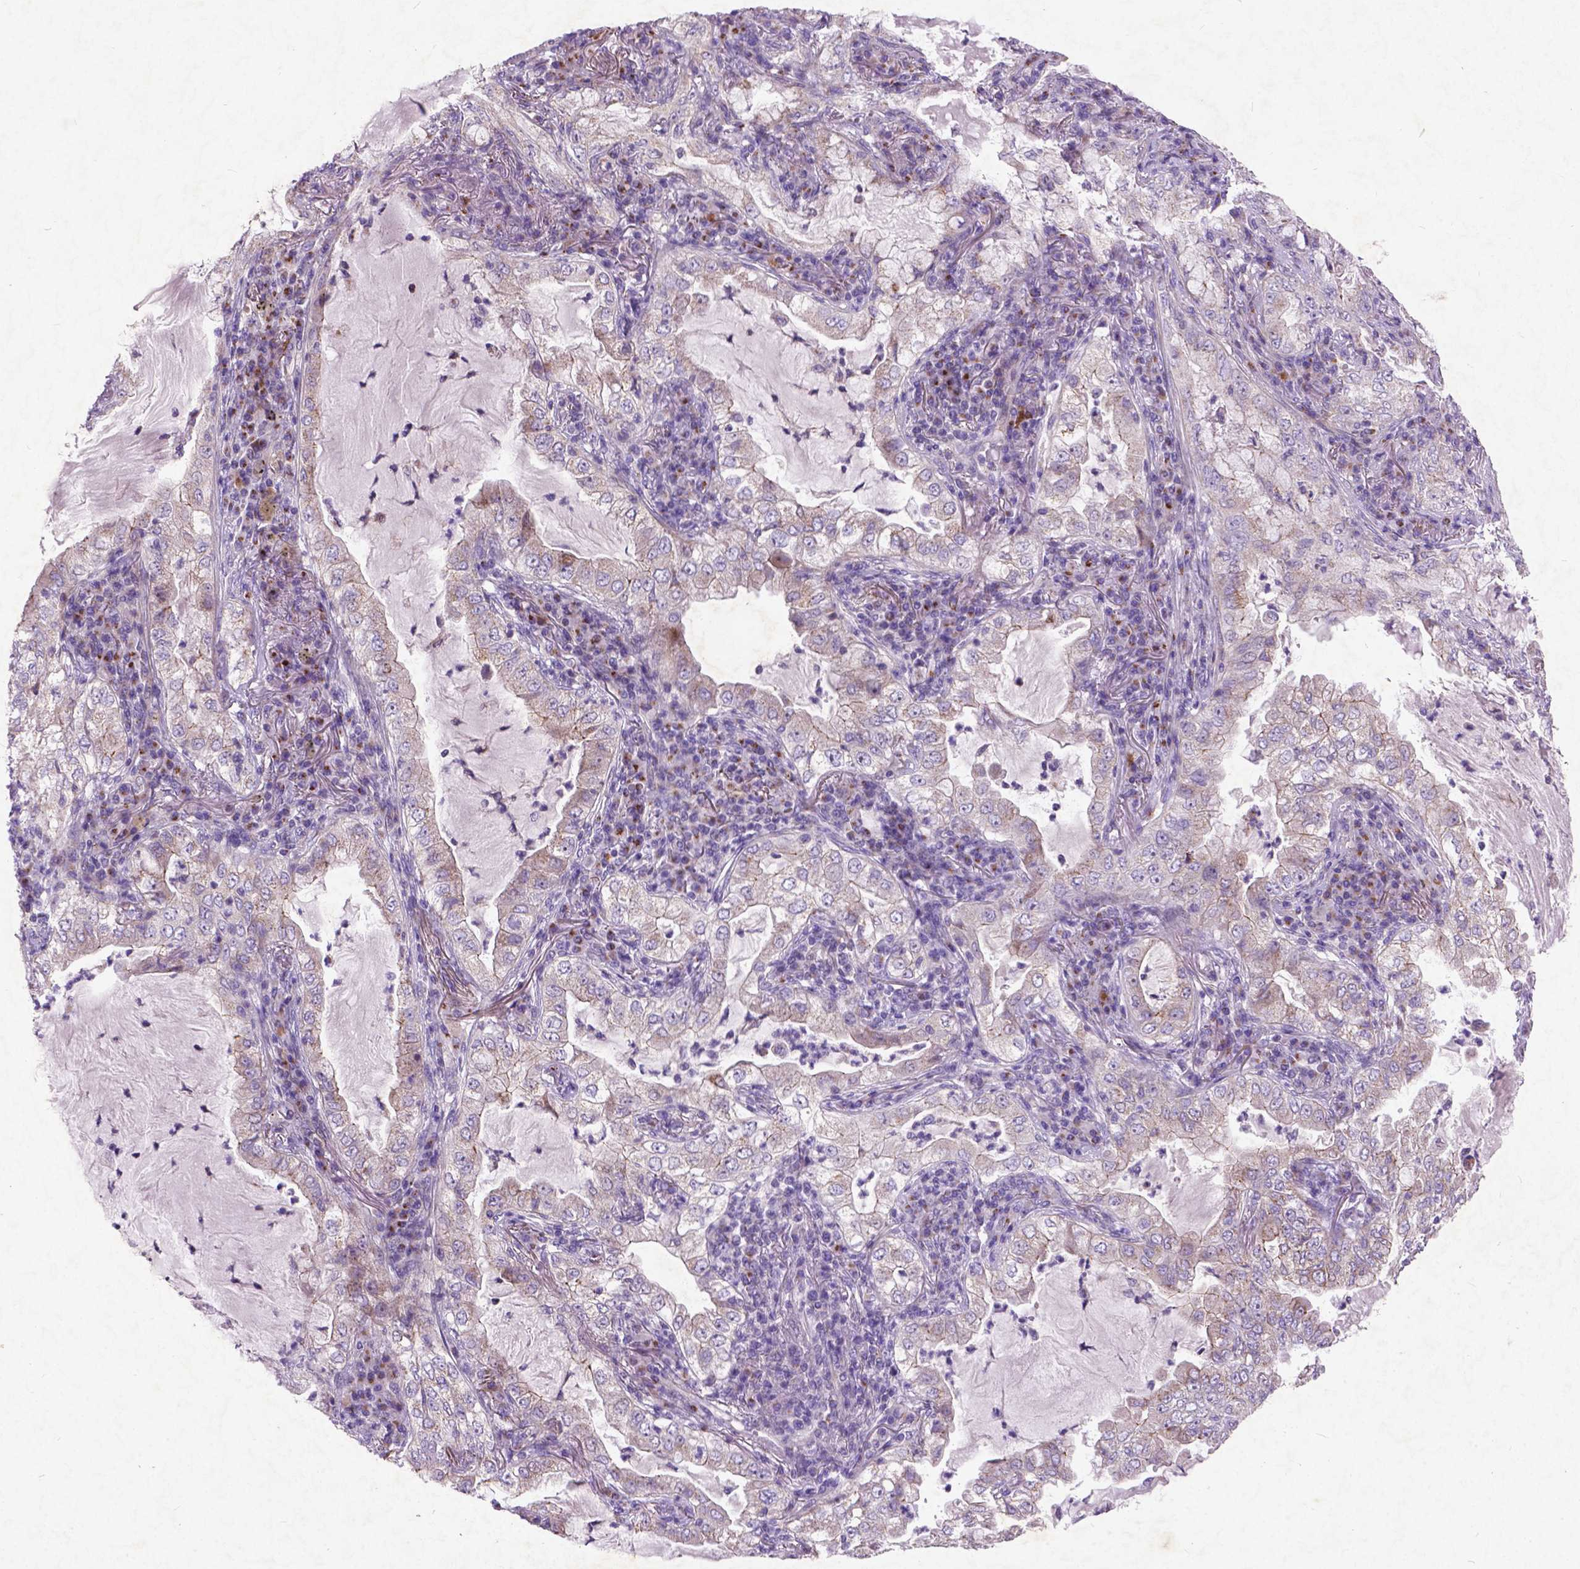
{"staining": {"intensity": "negative", "quantity": "none", "location": "none"}, "tissue": "lung cancer", "cell_type": "Tumor cells", "image_type": "cancer", "snomed": [{"axis": "morphology", "description": "Adenocarcinoma, NOS"}, {"axis": "topography", "description": "Lung"}], "caption": "Immunohistochemical staining of lung cancer (adenocarcinoma) demonstrates no significant expression in tumor cells.", "gene": "ATG4D", "patient": {"sex": "female", "age": 73}}